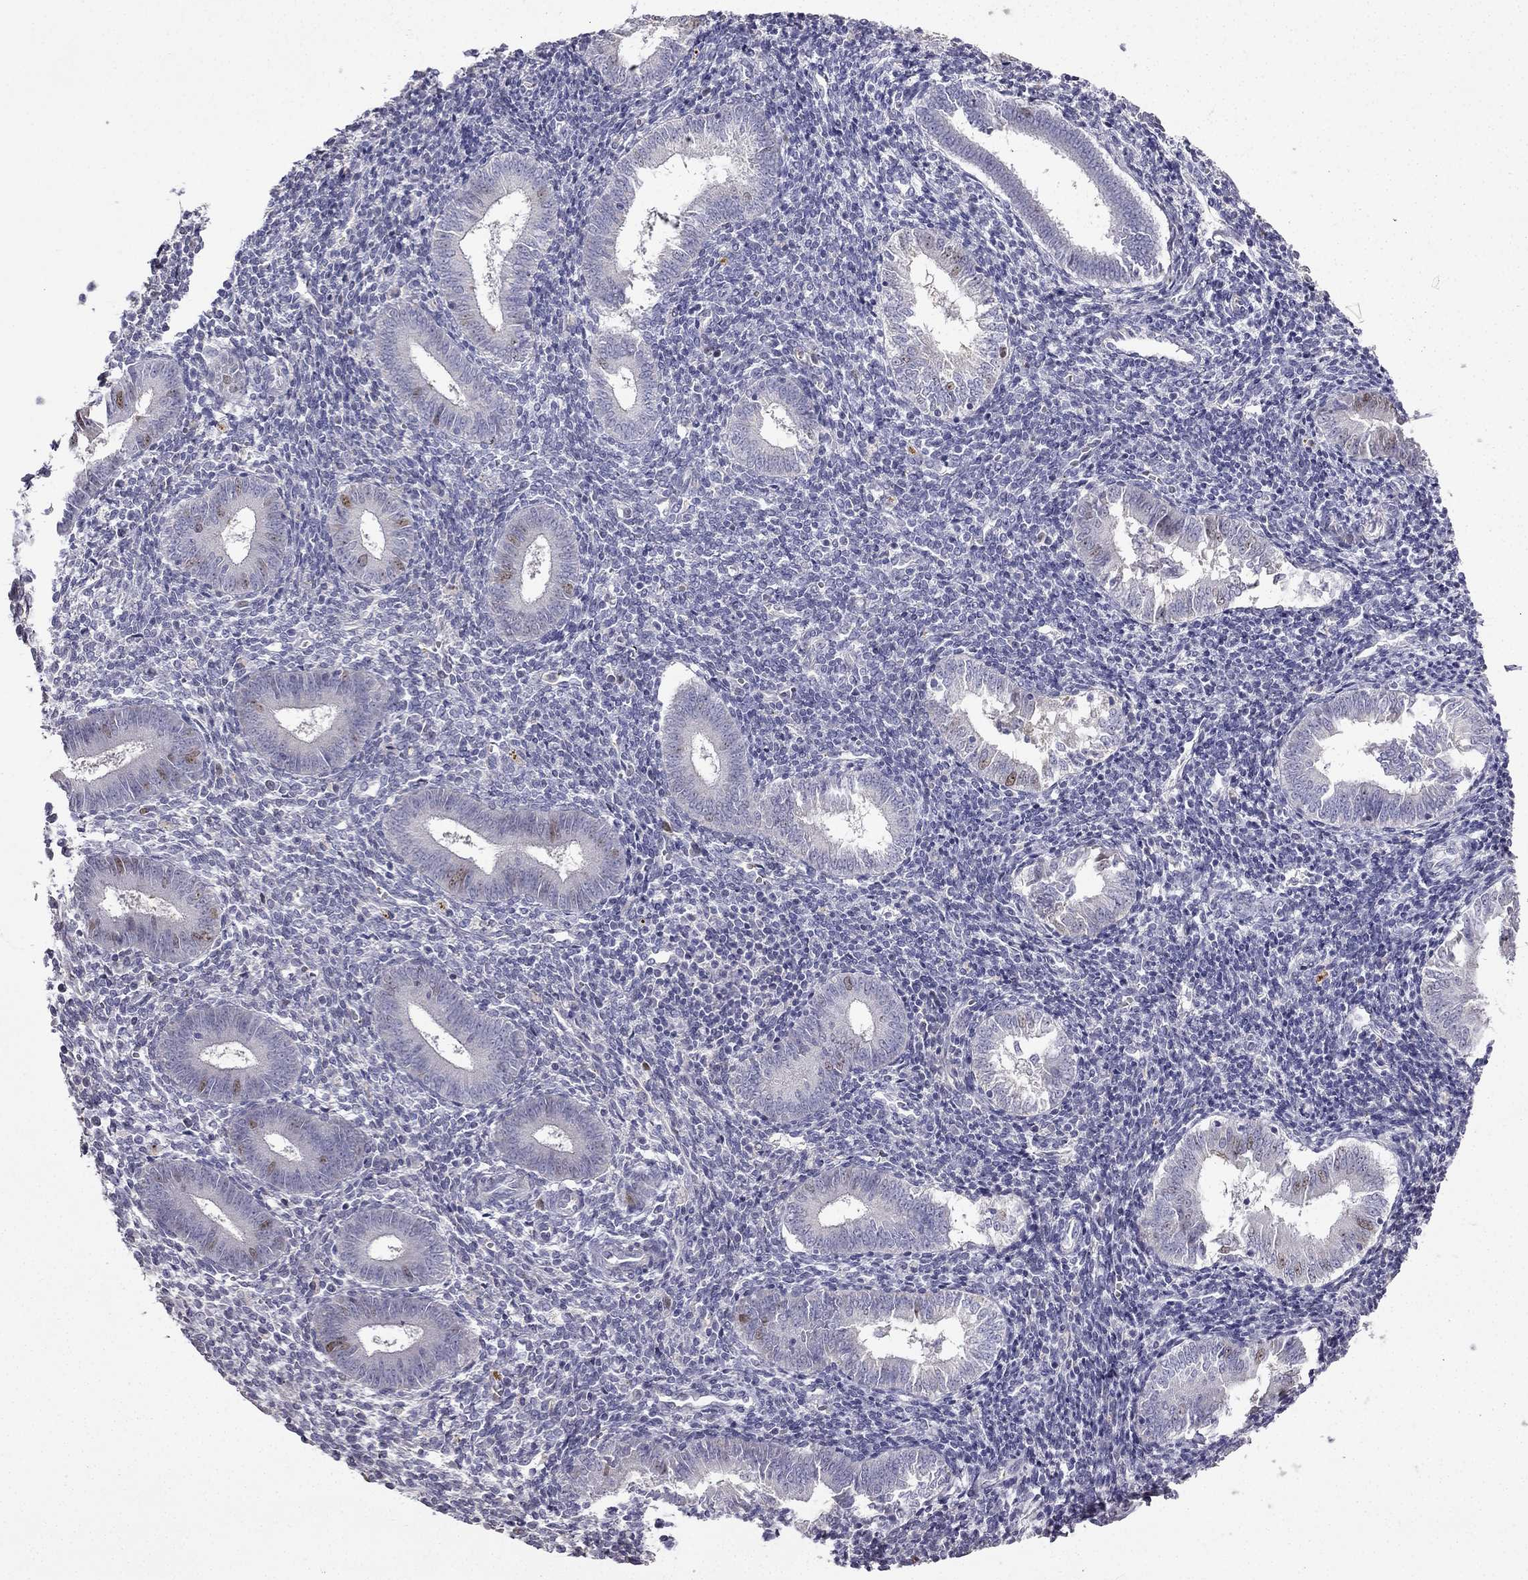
{"staining": {"intensity": "negative", "quantity": "none", "location": "none"}, "tissue": "endometrium", "cell_type": "Cells in endometrial stroma", "image_type": "normal", "snomed": [{"axis": "morphology", "description": "Normal tissue, NOS"}, {"axis": "topography", "description": "Endometrium"}], "caption": "This is a image of immunohistochemistry (IHC) staining of unremarkable endometrium, which shows no positivity in cells in endometrial stroma.", "gene": "UHRF1", "patient": {"sex": "female", "age": 25}}